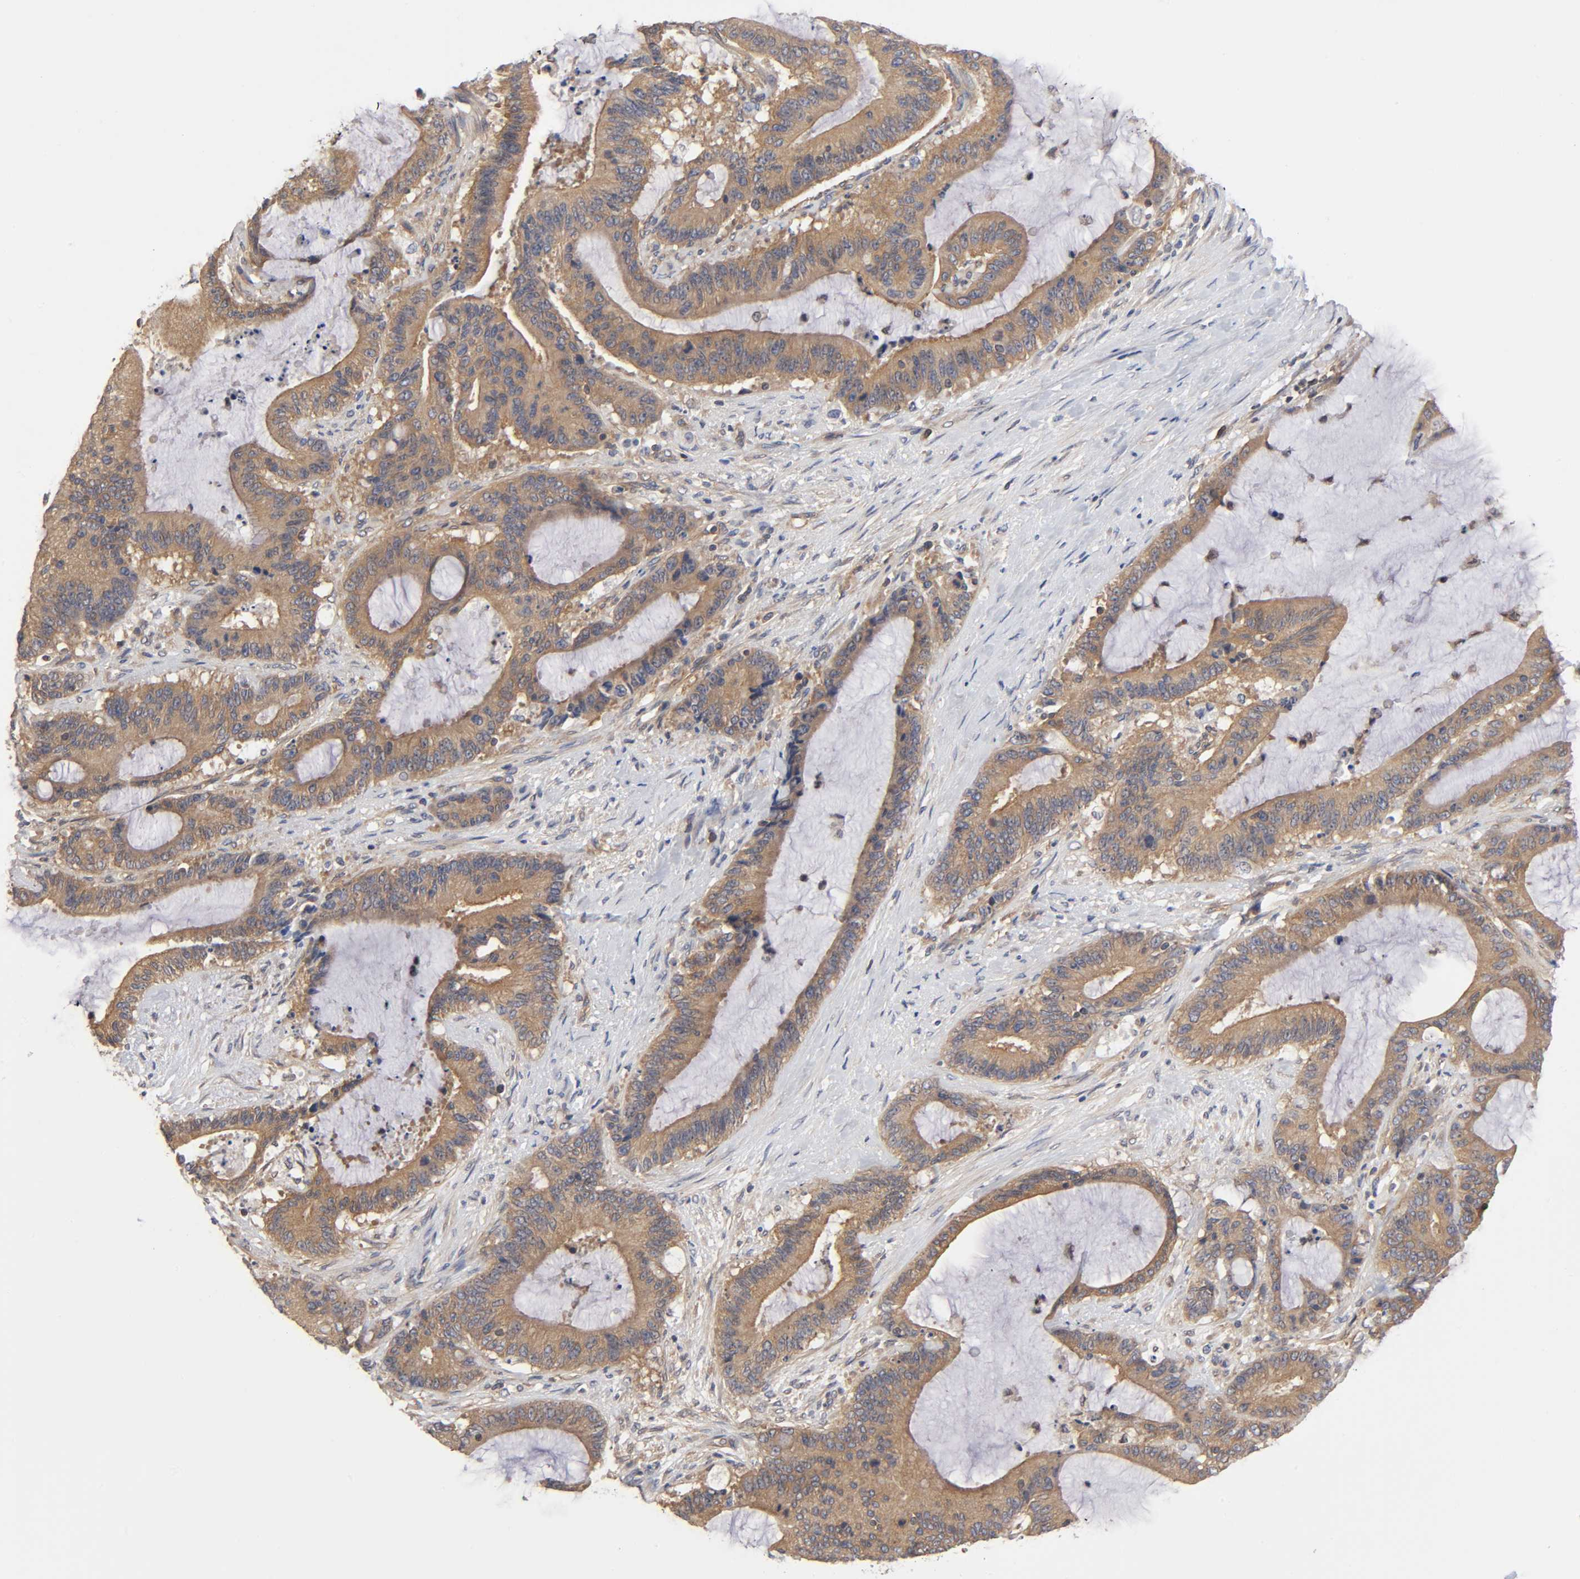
{"staining": {"intensity": "moderate", "quantity": ">75%", "location": "cytoplasmic/membranous"}, "tissue": "liver cancer", "cell_type": "Tumor cells", "image_type": "cancer", "snomed": [{"axis": "morphology", "description": "Cholangiocarcinoma"}, {"axis": "topography", "description": "Liver"}], "caption": "Liver cancer was stained to show a protein in brown. There is medium levels of moderate cytoplasmic/membranous positivity in about >75% of tumor cells.", "gene": "STRN3", "patient": {"sex": "female", "age": 73}}